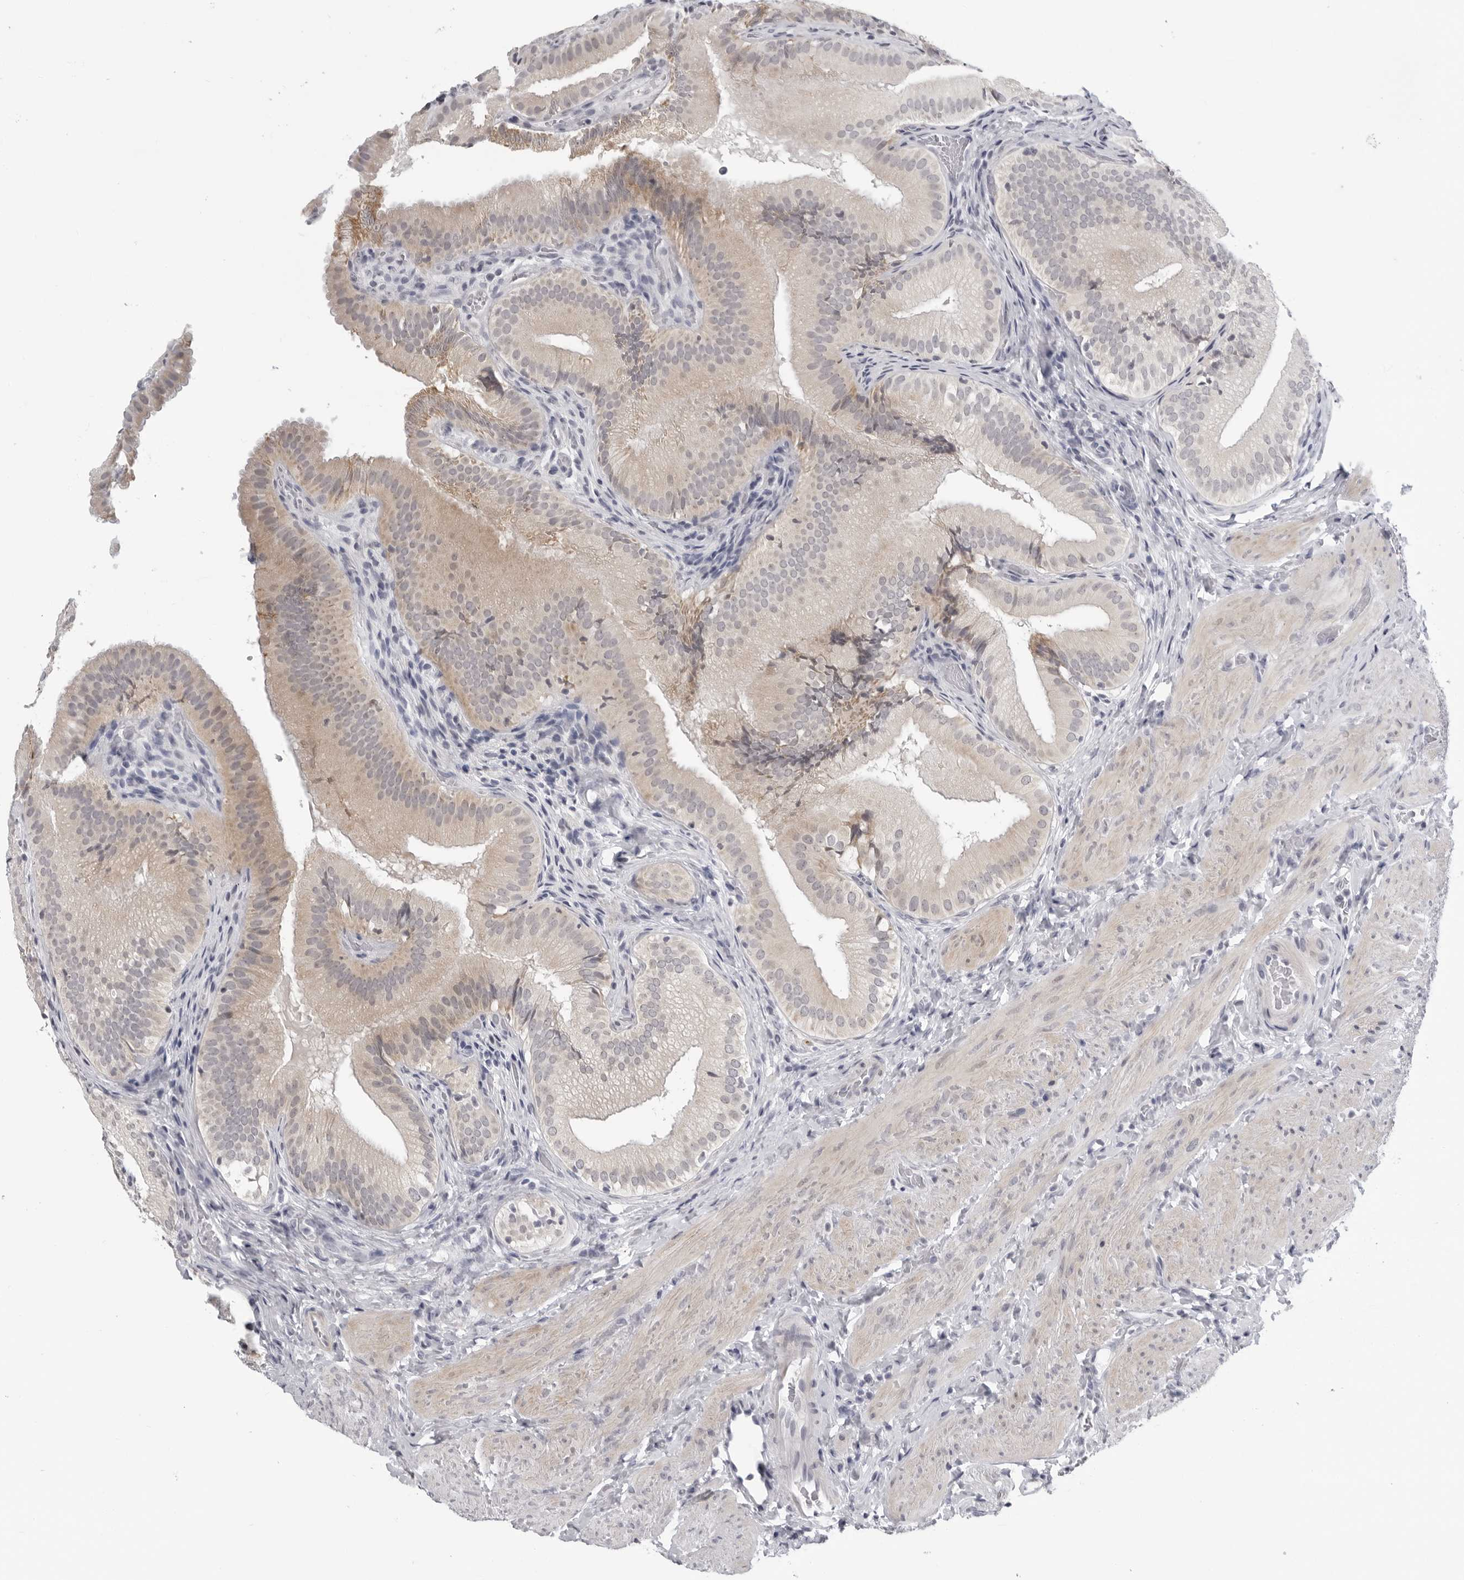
{"staining": {"intensity": "weak", "quantity": "25%-75%", "location": "cytoplasmic/membranous"}, "tissue": "gallbladder", "cell_type": "Glandular cells", "image_type": "normal", "snomed": [{"axis": "morphology", "description": "Normal tissue, NOS"}, {"axis": "topography", "description": "Gallbladder"}], "caption": "Immunohistochemical staining of normal human gallbladder exhibits low levels of weak cytoplasmic/membranous expression in about 25%-75% of glandular cells. (DAB IHC with brightfield microscopy, high magnification).", "gene": "OPLAH", "patient": {"sex": "female", "age": 30}}